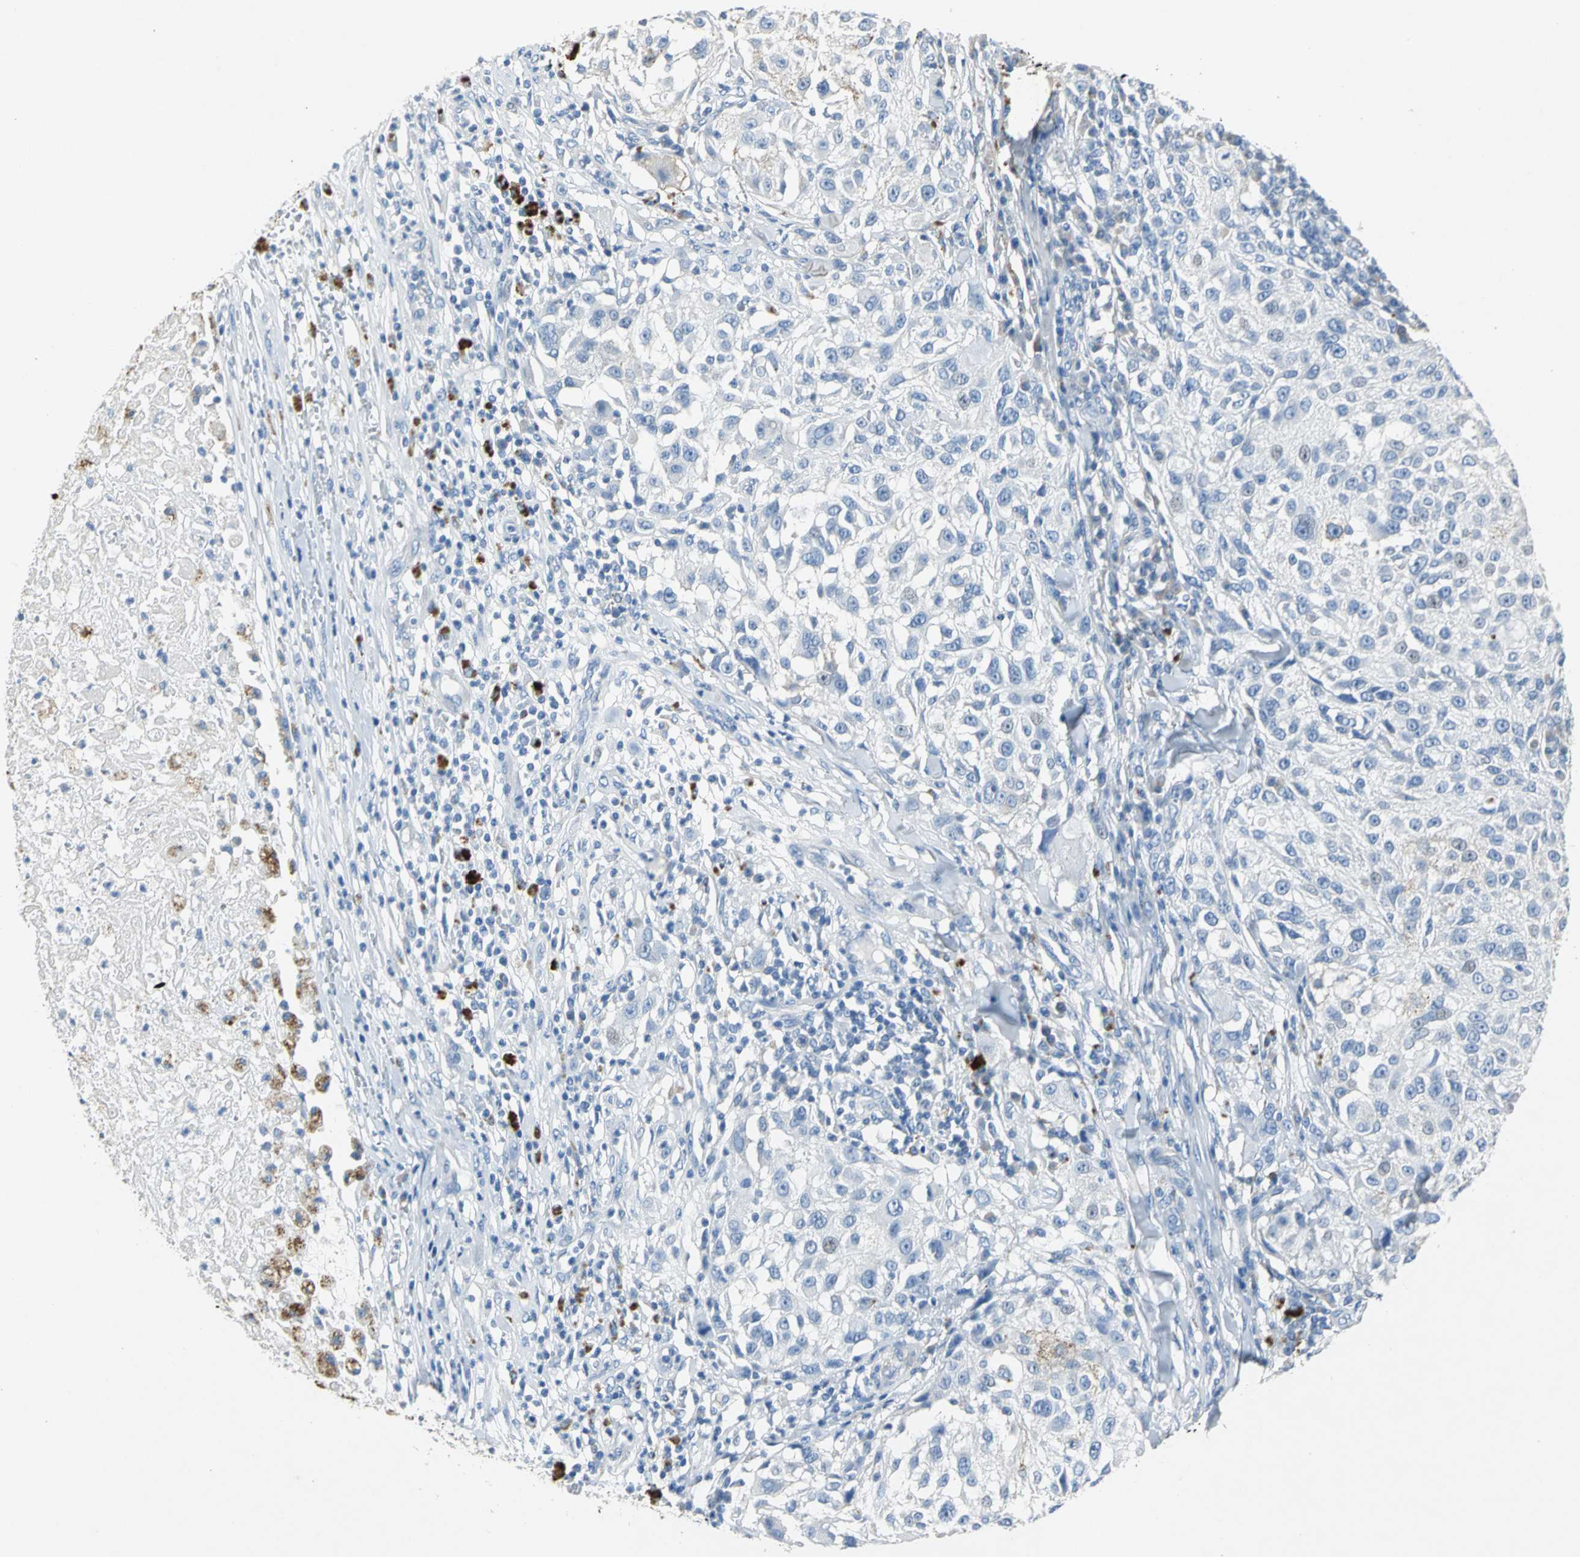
{"staining": {"intensity": "negative", "quantity": "none", "location": "none"}, "tissue": "melanoma", "cell_type": "Tumor cells", "image_type": "cancer", "snomed": [{"axis": "morphology", "description": "Necrosis, NOS"}, {"axis": "morphology", "description": "Malignant melanoma, NOS"}, {"axis": "topography", "description": "Skin"}], "caption": "This is an immunohistochemistry histopathology image of malignant melanoma. There is no positivity in tumor cells.", "gene": "EFNB3", "patient": {"sex": "female", "age": 87}}